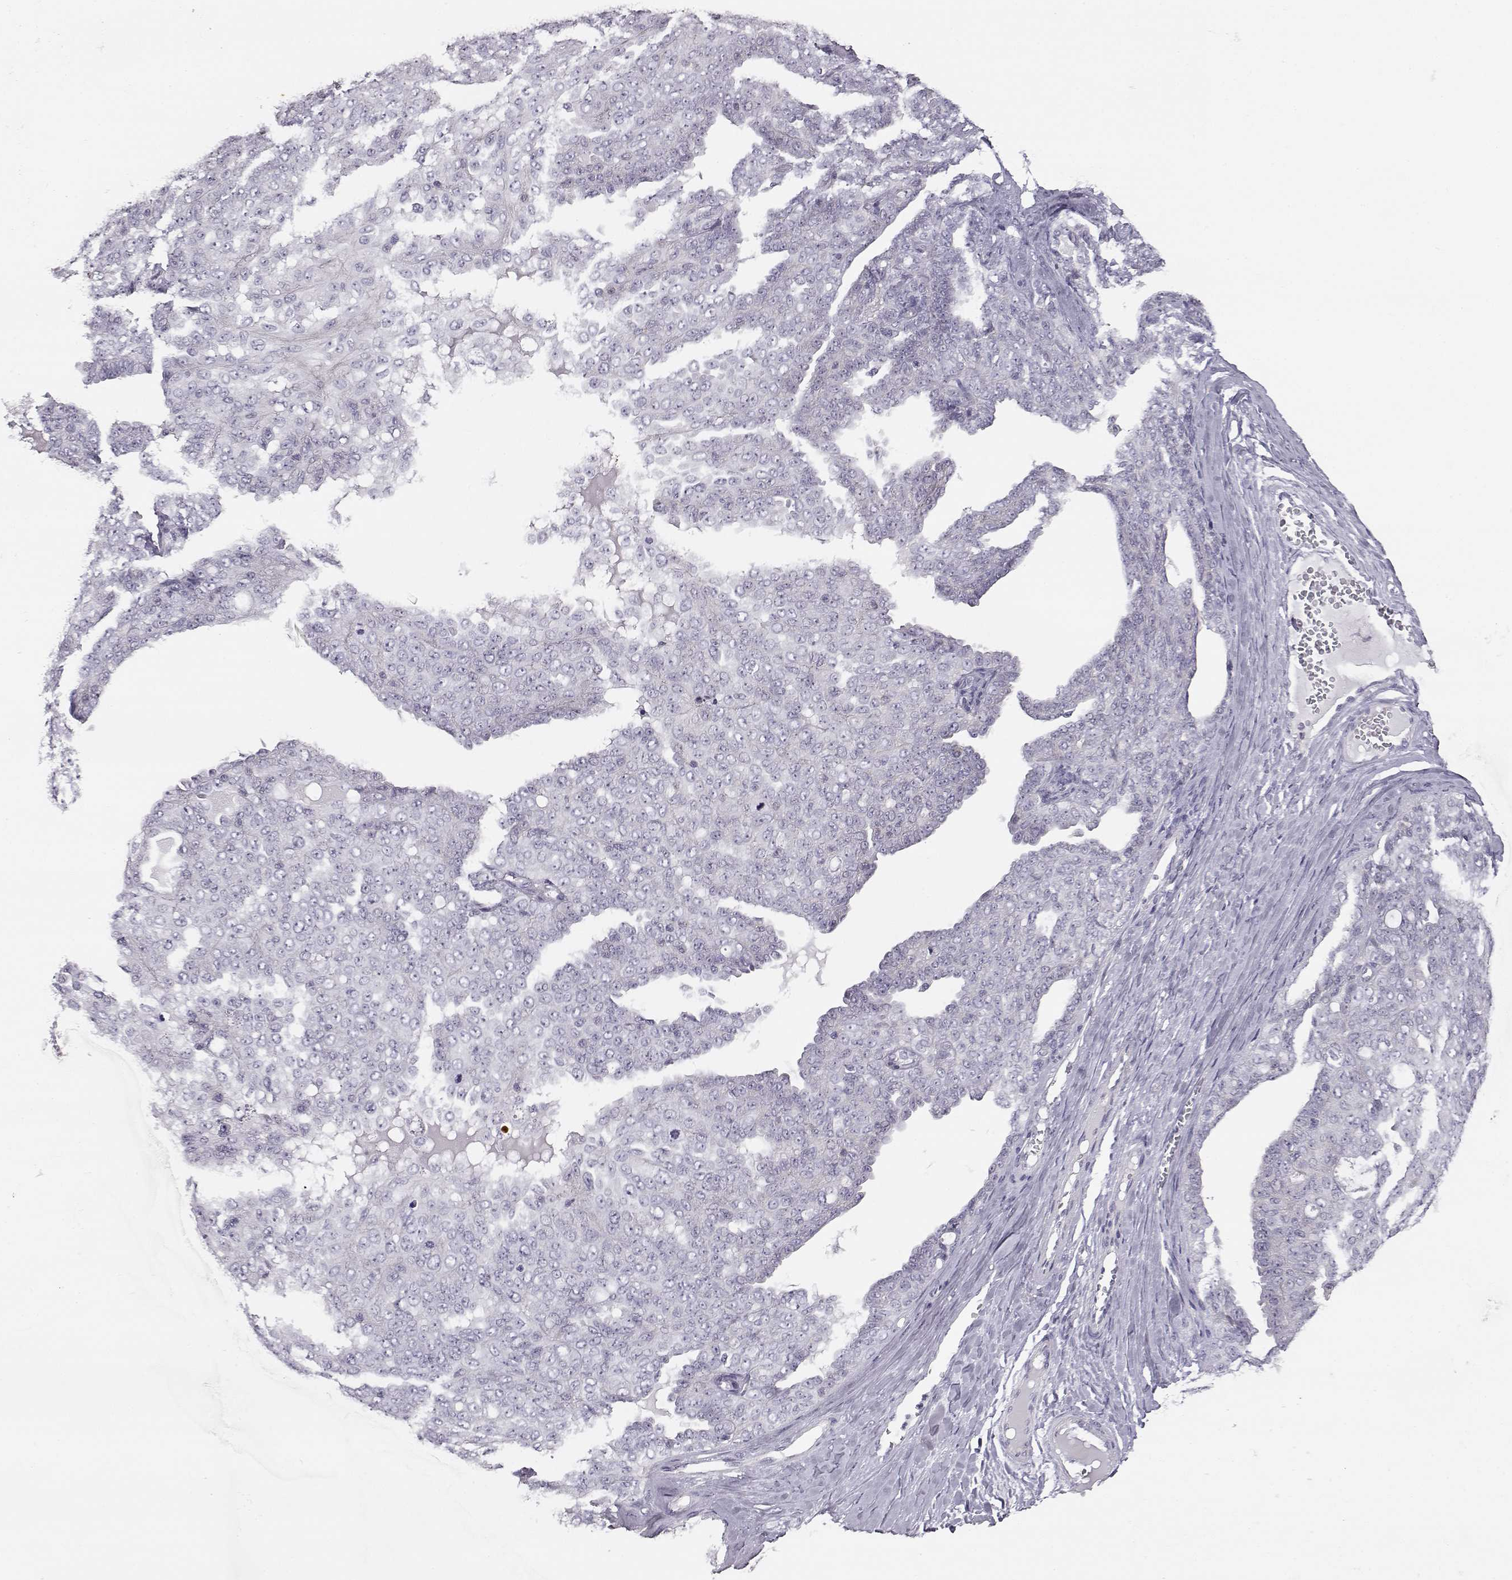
{"staining": {"intensity": "negative", "quantity": "none", "location": "none"}, "tissue": "ovarian cancer", "cell_type": "Tumor cells", "image_type": "cancer", "snomed": [{"axis": "morphology", "description": "Cystadenocarcinoma, serous, NOS"}, {"axis": "topography", "description": "Ovary"}], "caption": "Tumor cells show no significant protein expression in ovarian cancer.", "gene": "MYCBPAP", "patient": {"sex": "female", "age": 71}}